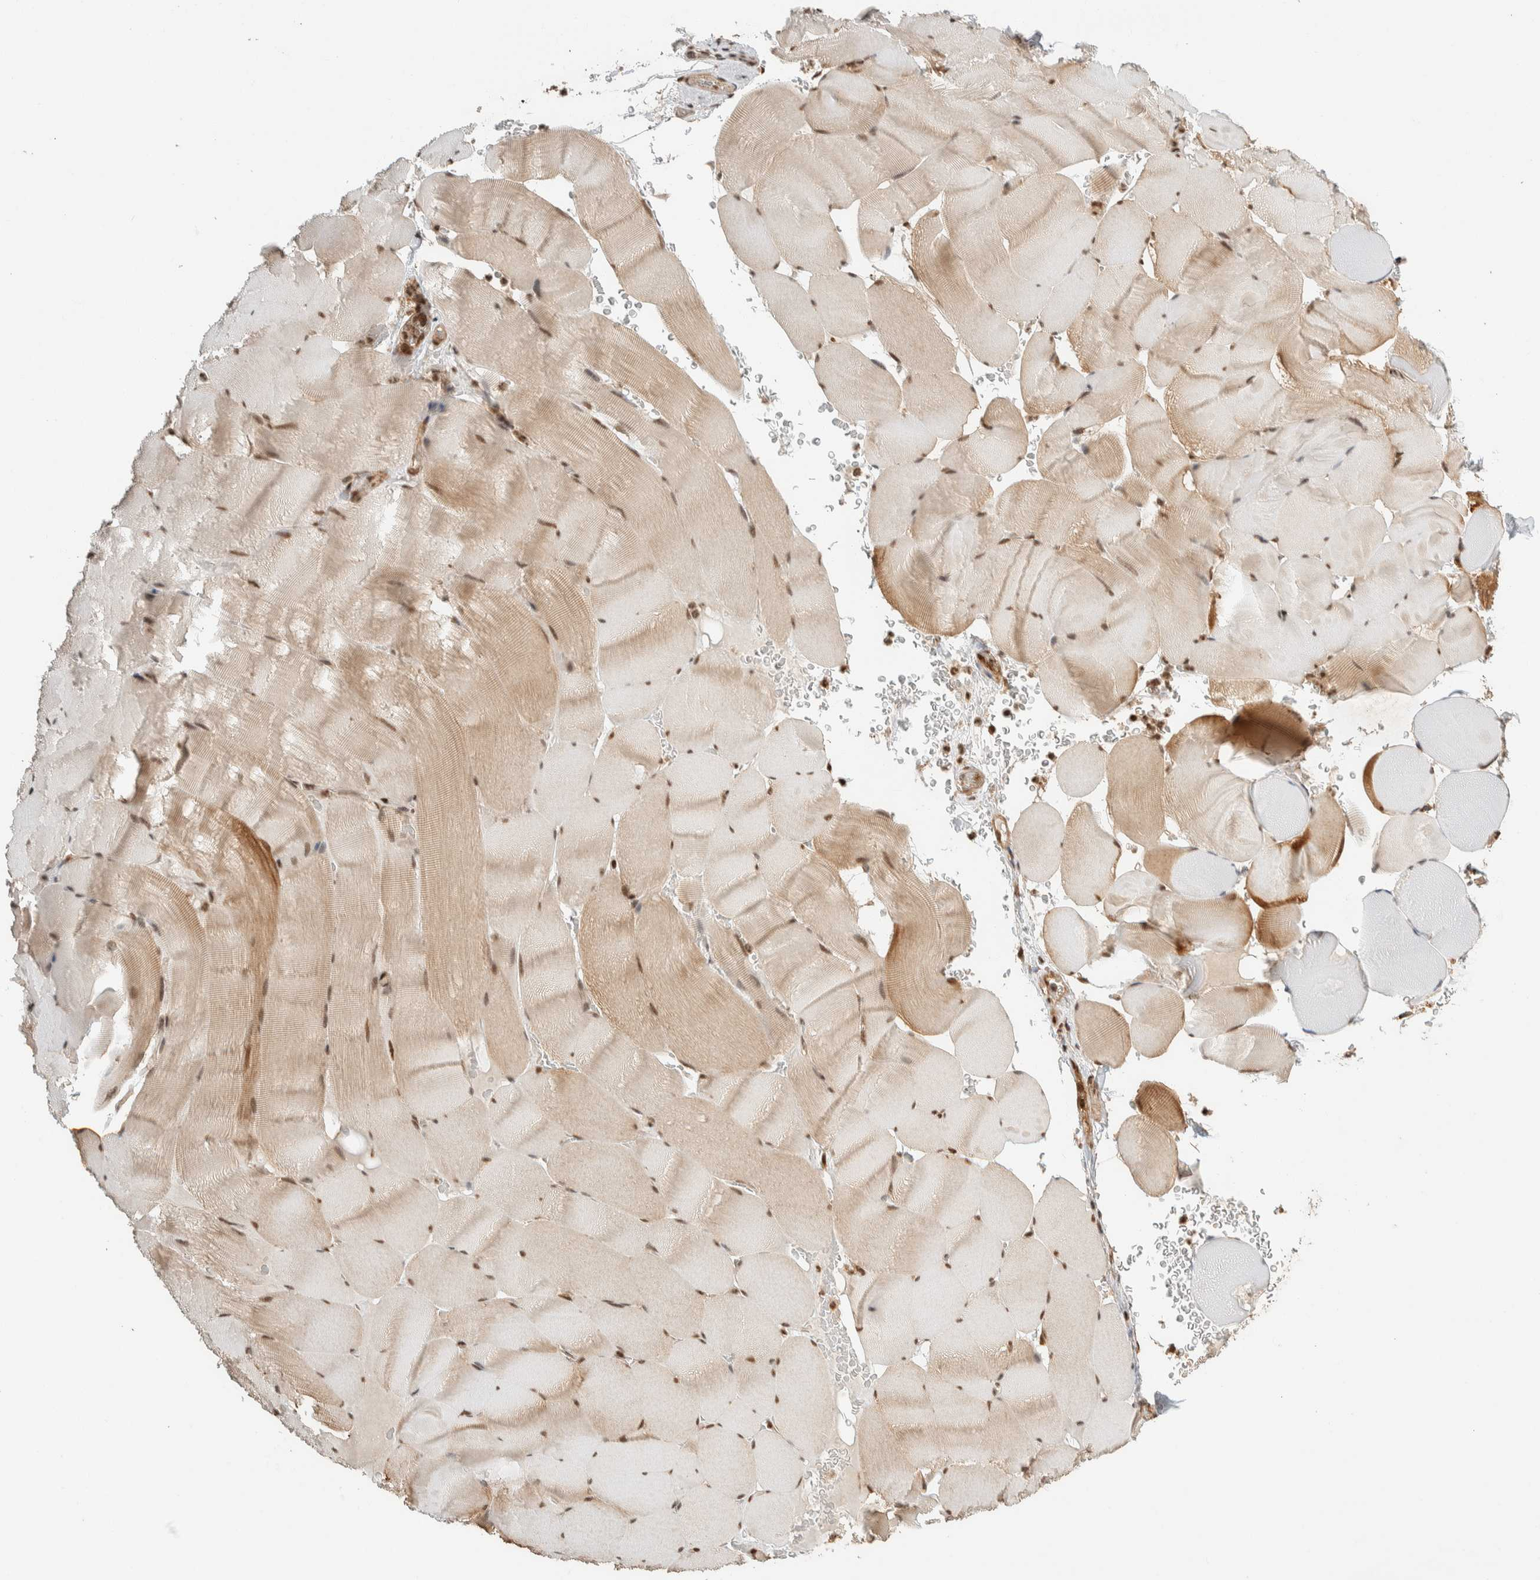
{"staining": {"intensity": "moderate", "quantity": ">75%", "location": "cytoplasmic/membranous,nuclear"}, "tissue": "skeletal muscle", "cell_type": "Myocytes", "image_type": "normal", "snomed": [{"axis": "morphology", "description": "Normal tissue, NOS"}, {"axis": "topography", "description": "Skeletal muscle"}], "caption": "About >75% of myocytes in unremarkable human skeletal muscle show moderate cytoplasmic/membranous,nuclear protein positivity as visualized by brown immunohistochemical staining.", "gene": "ZBTB2", "patient": {"sex": "male", "age": 62}}